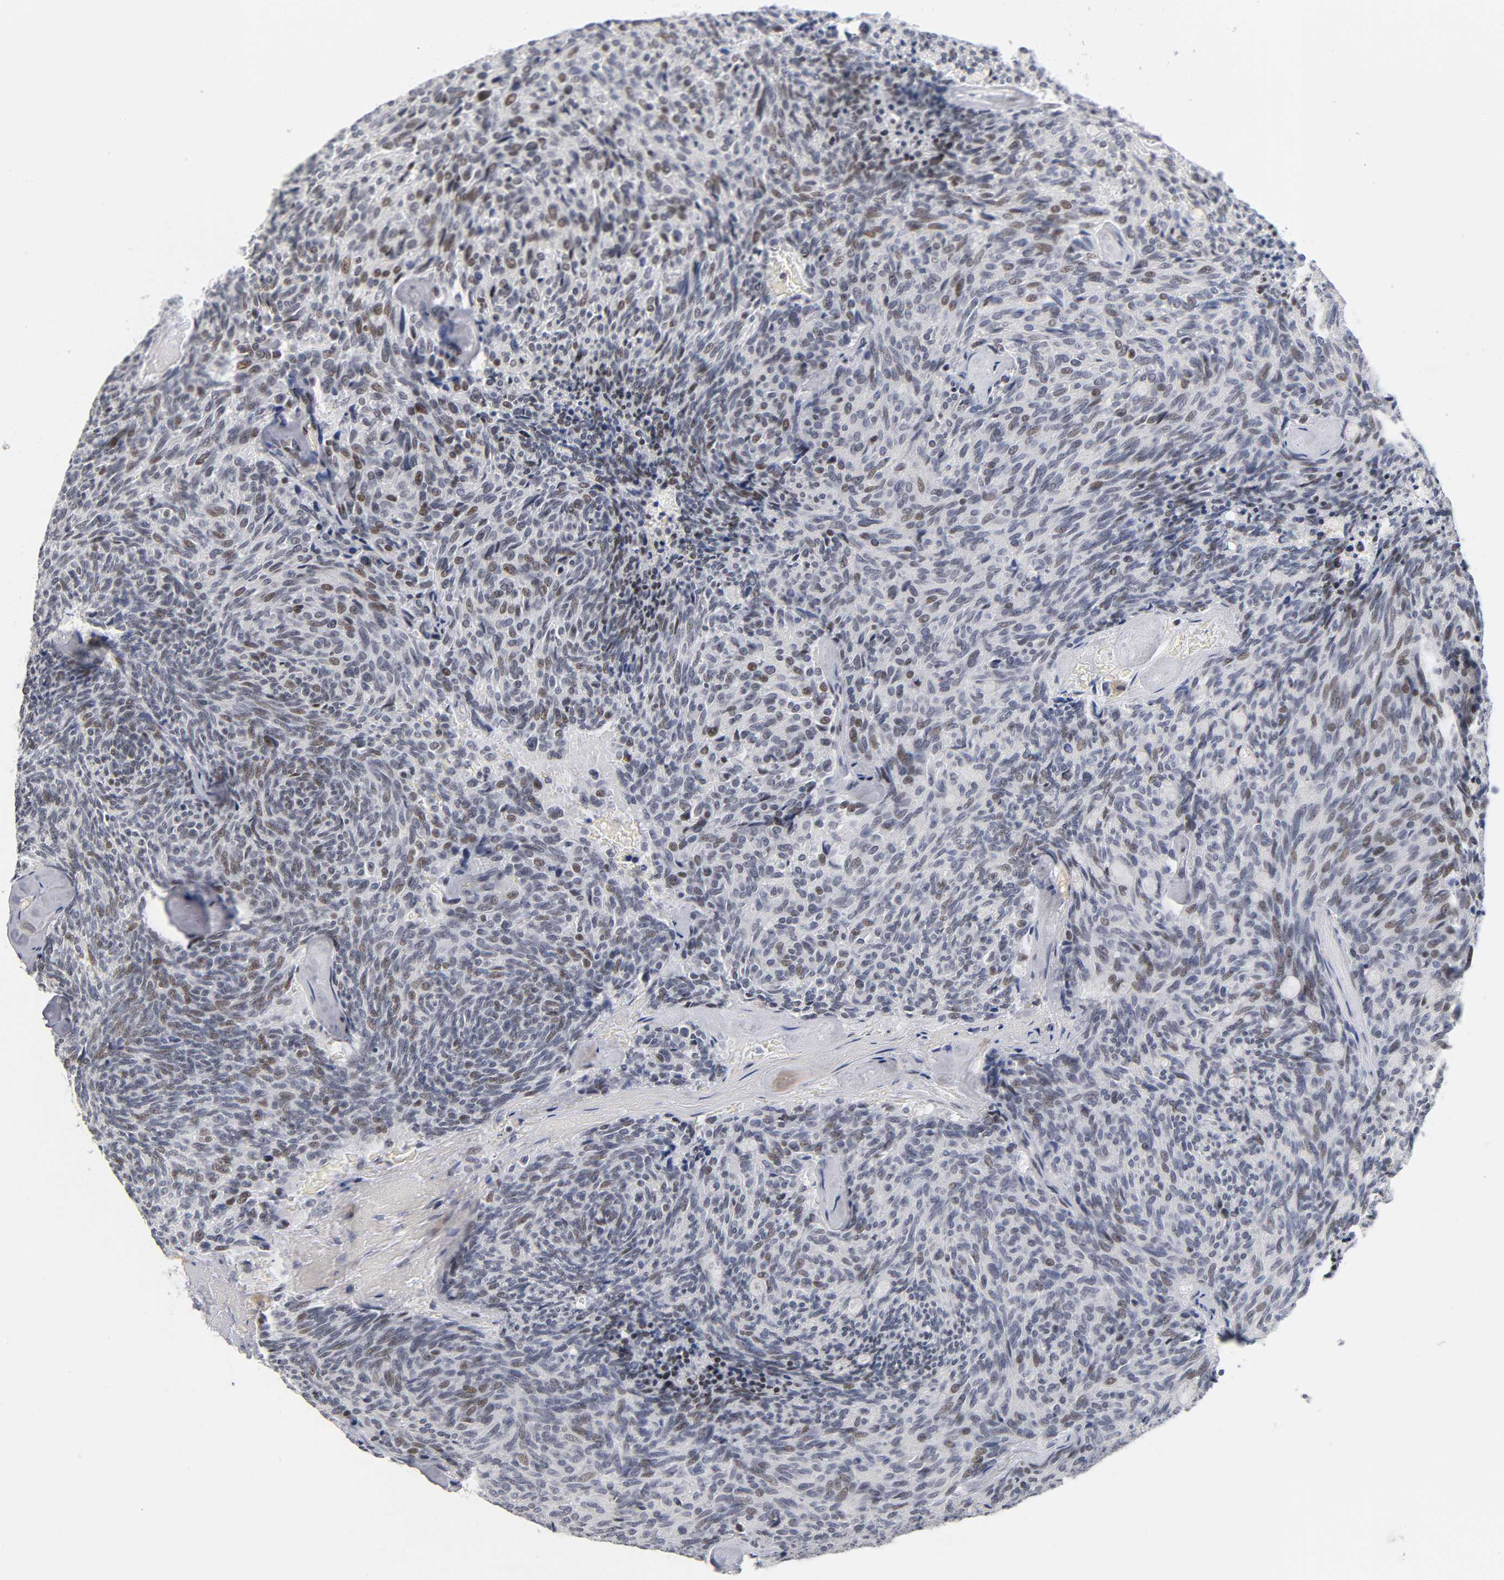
{"staining": {"intensity": "weak", "quantity": "25%-75%", "location": "nuclear"}, "tissue": "carcinoid", "cell_type": "Tumor cells", "image_type": "cancer", "snomed": [{"axis": "morphology", "description": "Carcinoid, malignant, NOS"}, {"axis": "topography", "description": "Pancreas"}], "caption": "Protein expression analysis of human malignant carcinoid reveals weak nuclear expression in about 25%-75% of tumor cells.", "gene": "SP3", "patient": {"sex": "female", "age": 54}}